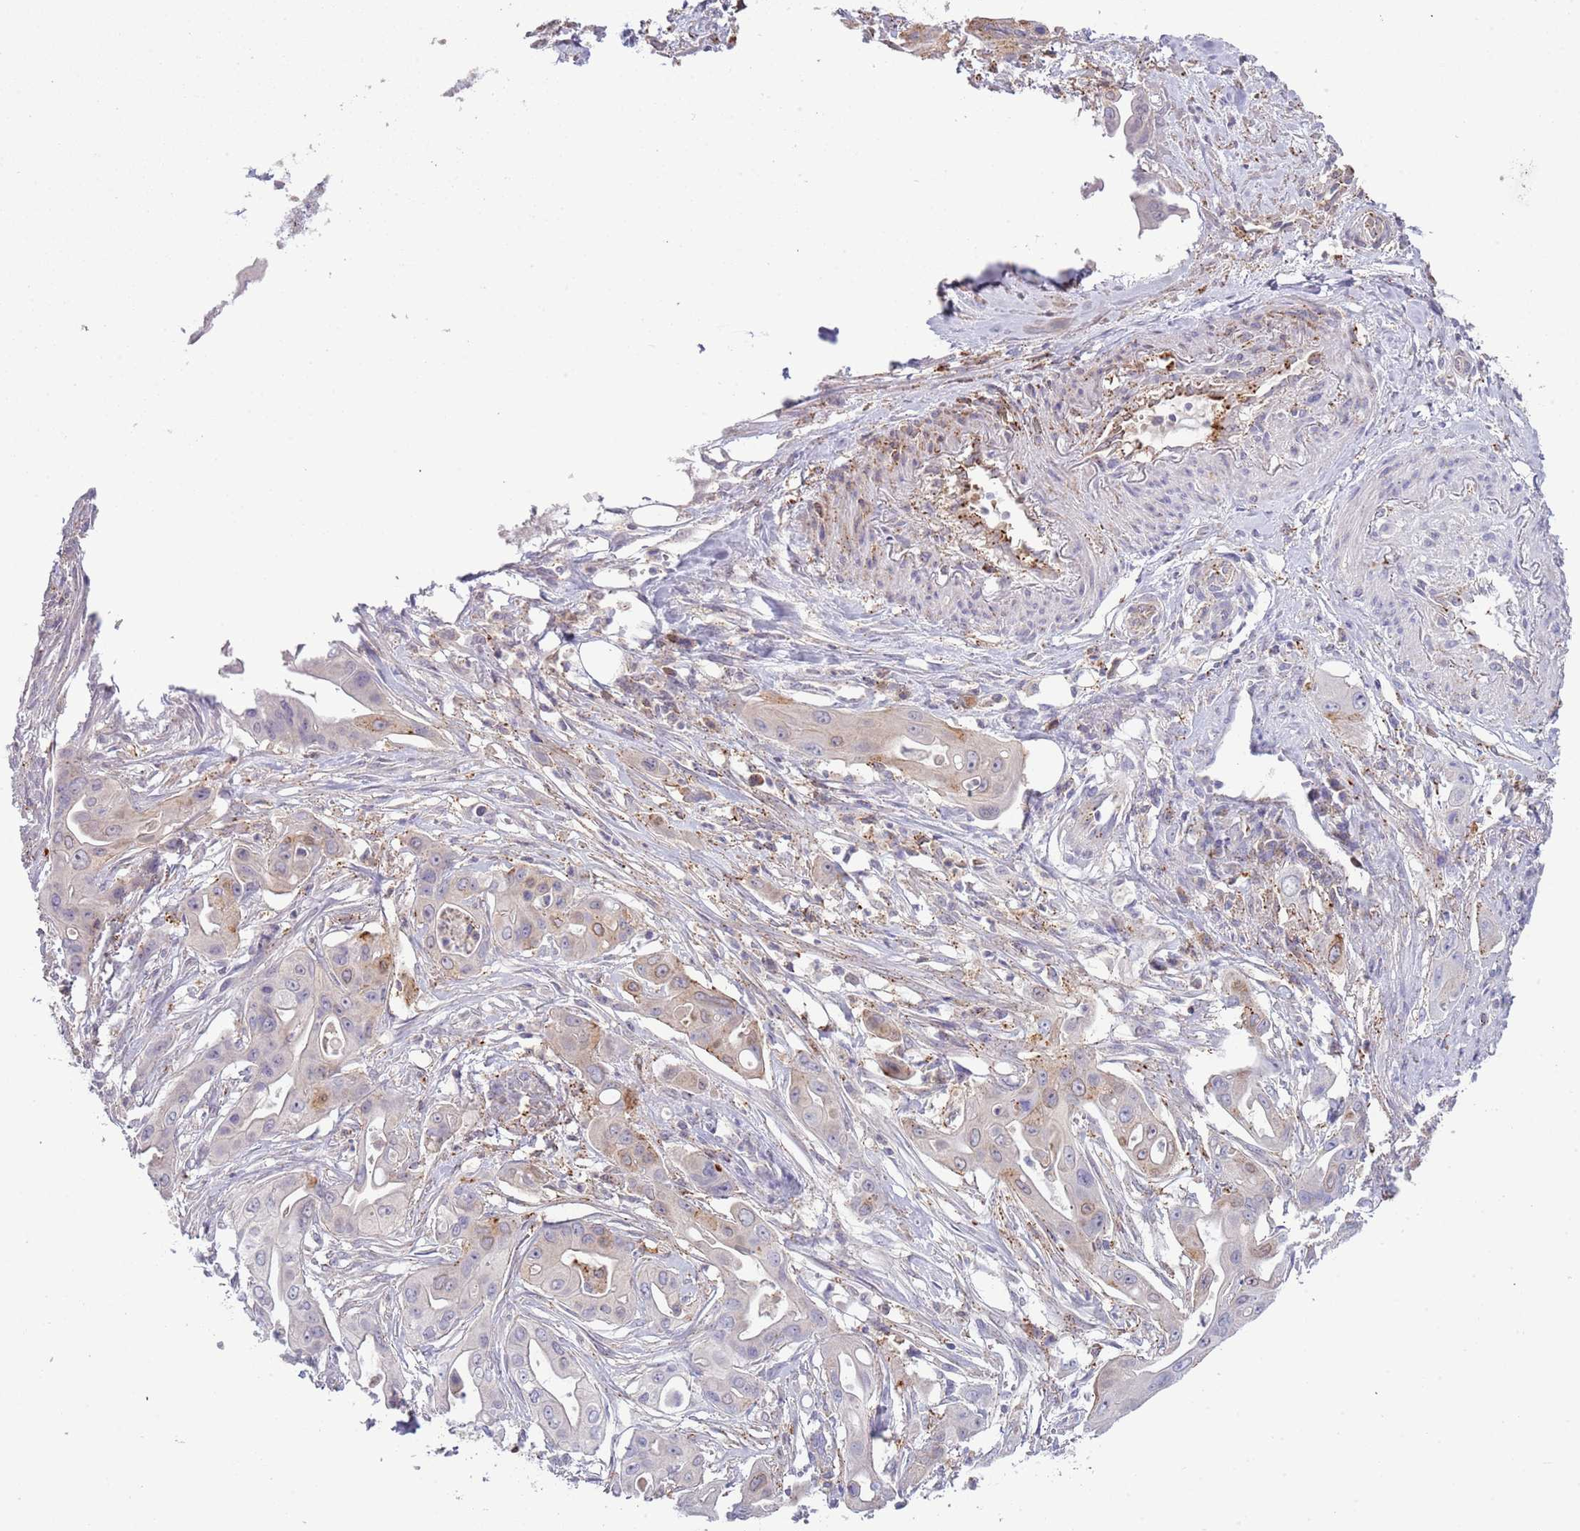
{"staining": {"intensity": "weak", "quantity": "<25%", "location": "cytoplasmic/membranous"}, "tissue": "ovarian cancer", "cell_type": "Tumor cells", "image_type": "cancer", "snomed": [{"axis": "morphology", "description": "Cystadenocarcinoma, mucinous, NOS"}, {"axis": "topography", "description": "Ovary"}], "caption": "High power microscopy photomicrograph of an immunohistochemistry (IHC) image of ovarian mucinous cystadenocarcinoma, revealing no significant staining in tumor cells.", "gene": "ABHD17A", "patient": {"sex": "female", "age": 70}}